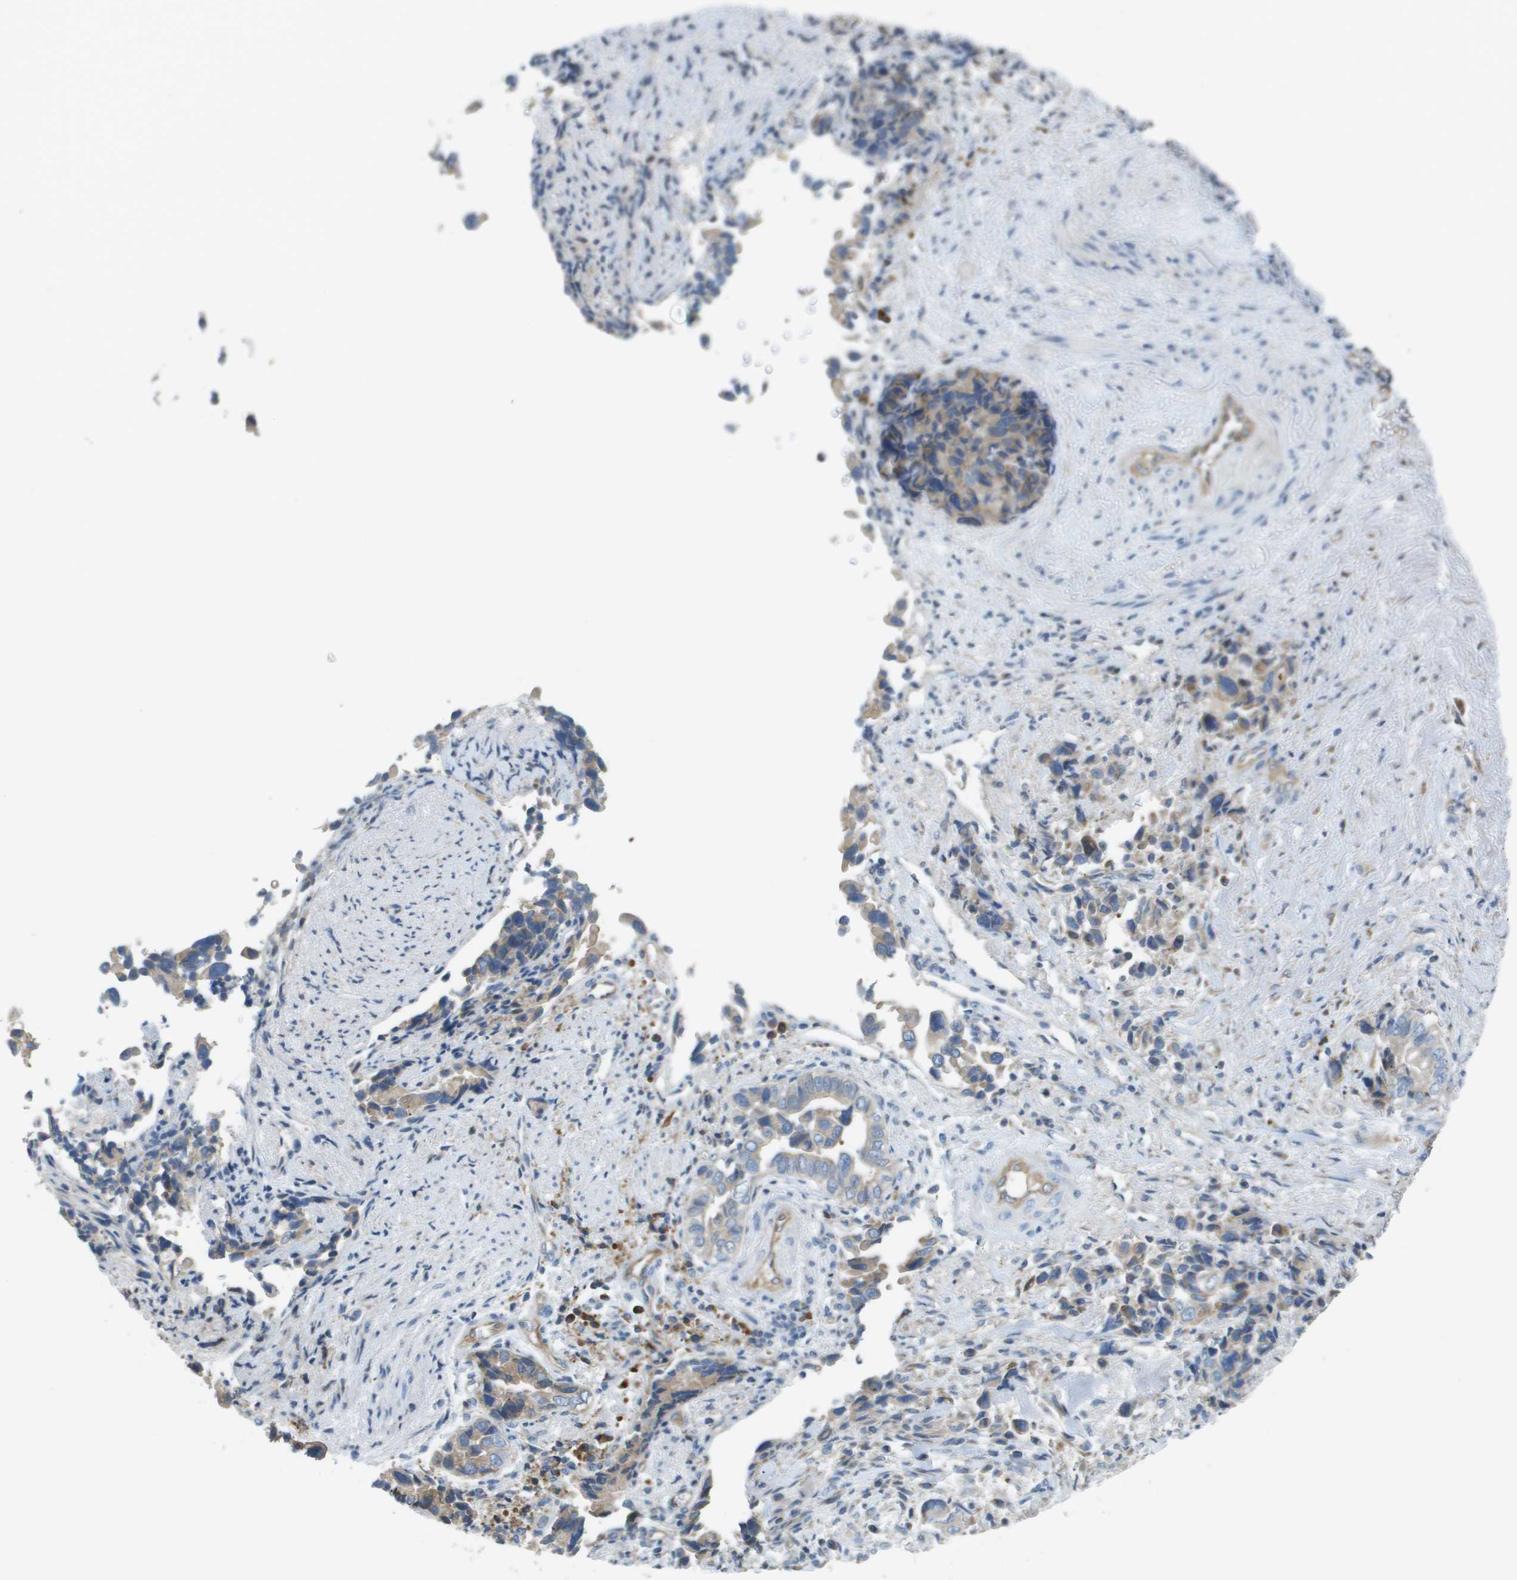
{"staining": {"intensity": "weak", "quantity": "25%-75%", "location": "cytoplasmic/membranous"}, "tissue": "liver cancer", "cell_type": "Tumor cells", "image_type": "cancer", "snomed": [{"axis": "morphology", "description": "Cholangiocarcinoma"}, {"axis": "topography", "description": "Liver"}], "caption": "Brown immunohistochemical staining in liver cancer (cholangiocarcinoma) shows weak cytoplasmic/membranous positivity in about 25%-75% of tumor cells.", "gene": "CASP10", "patient": {"sex": "female", "age": 79}}